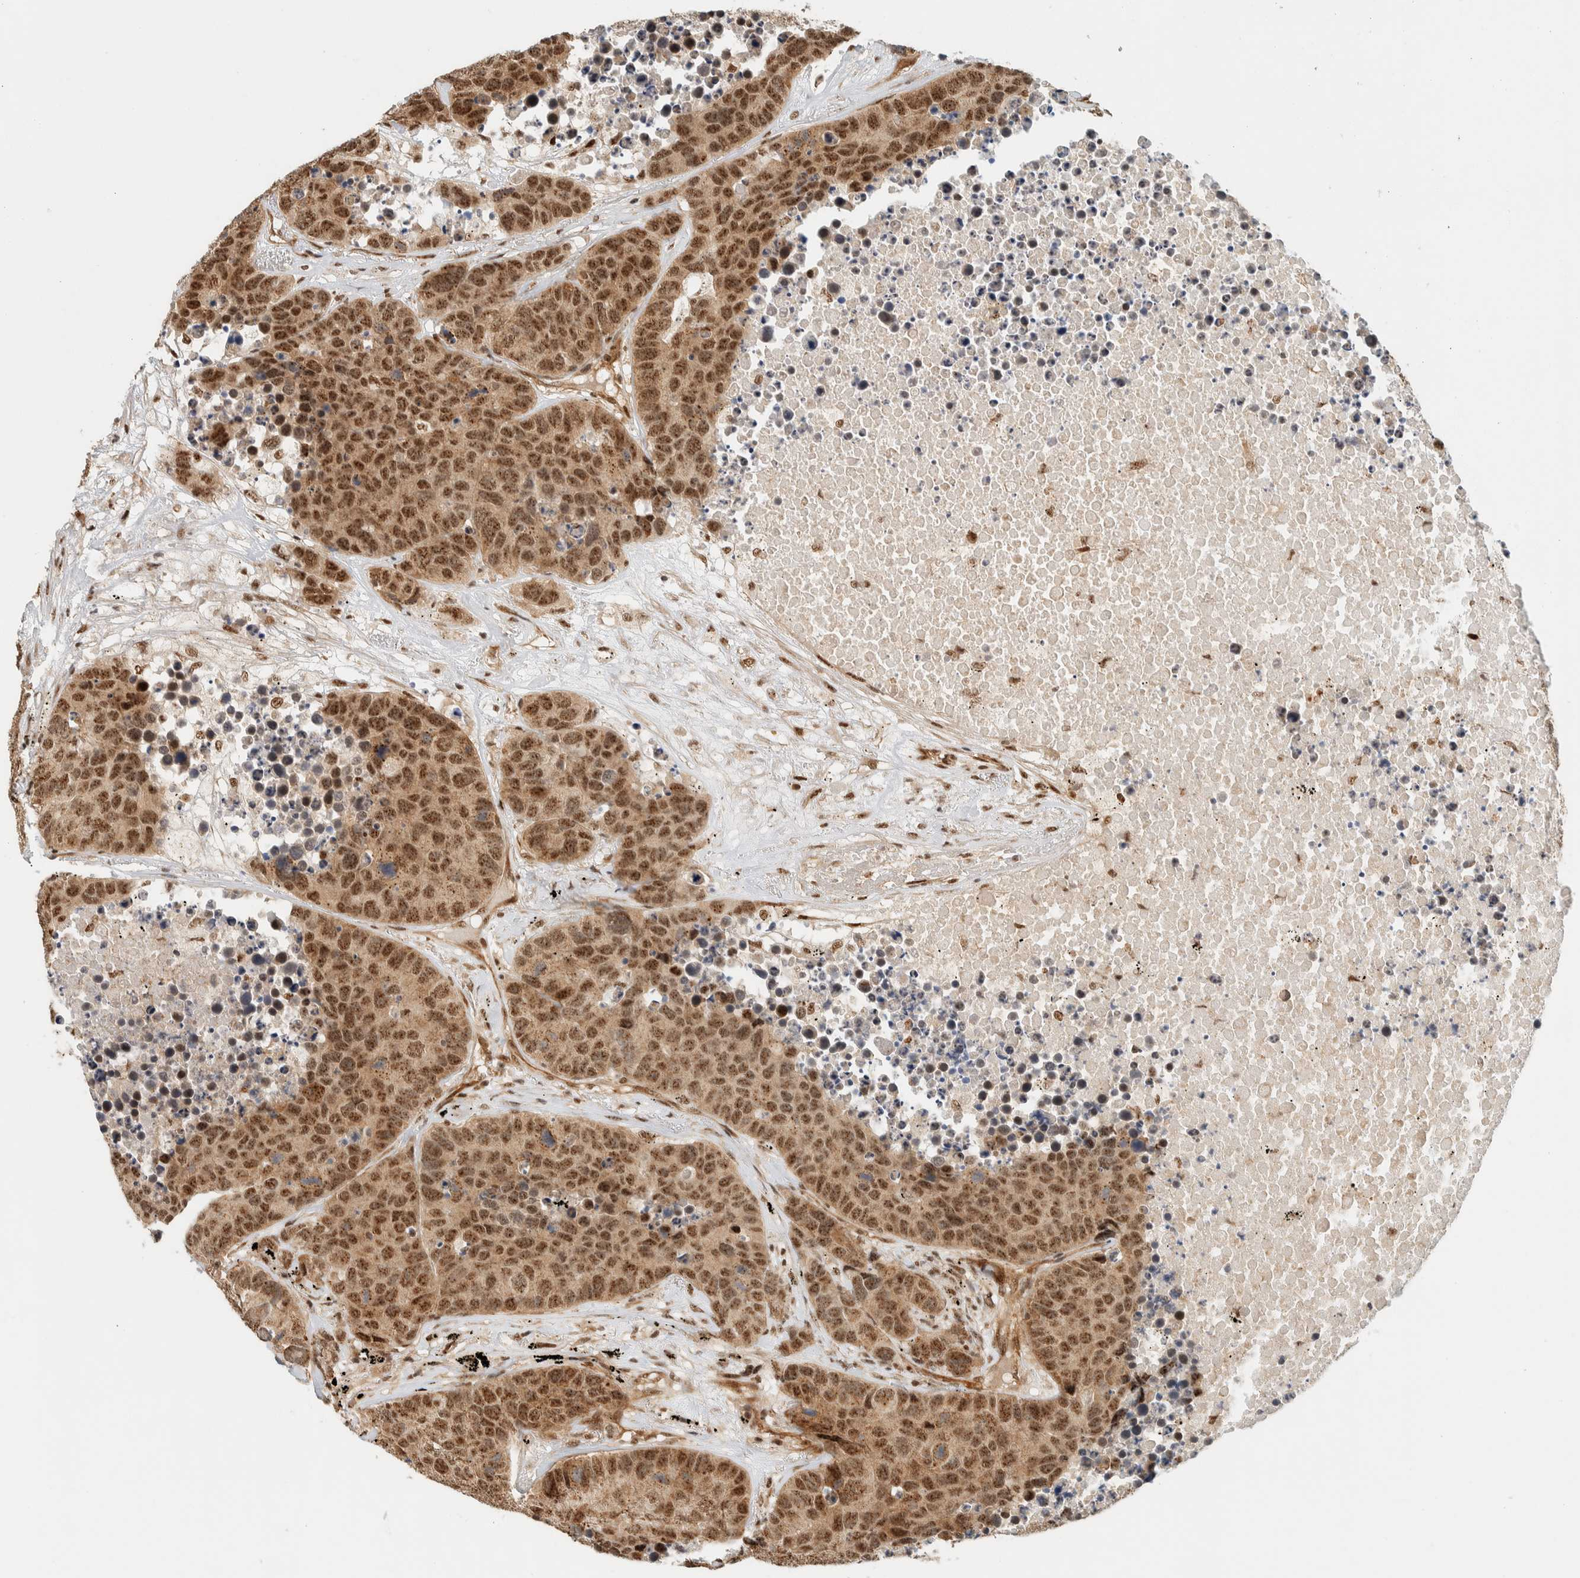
{"staining": {"intensity": "moderate", "quantity": ">75%", "location": "nuclear"}, "tissue": "carcinoid", "cell_type": "Tumor cells", "image_type": "cancer", "snomed": [{"axis": "morphology", "description": "Carcinoid, malignant, NOS"}, {"axis": "topography", "description": "Lung"}], "caption": "The photomicrograph displays immunohistochemical staining of malignant carcinoid. There is moderate nuclear staining is present in approximately >75% of tumor cells.", "gene": "SIK1", "patient": {"sex": "male", "age": 60}}